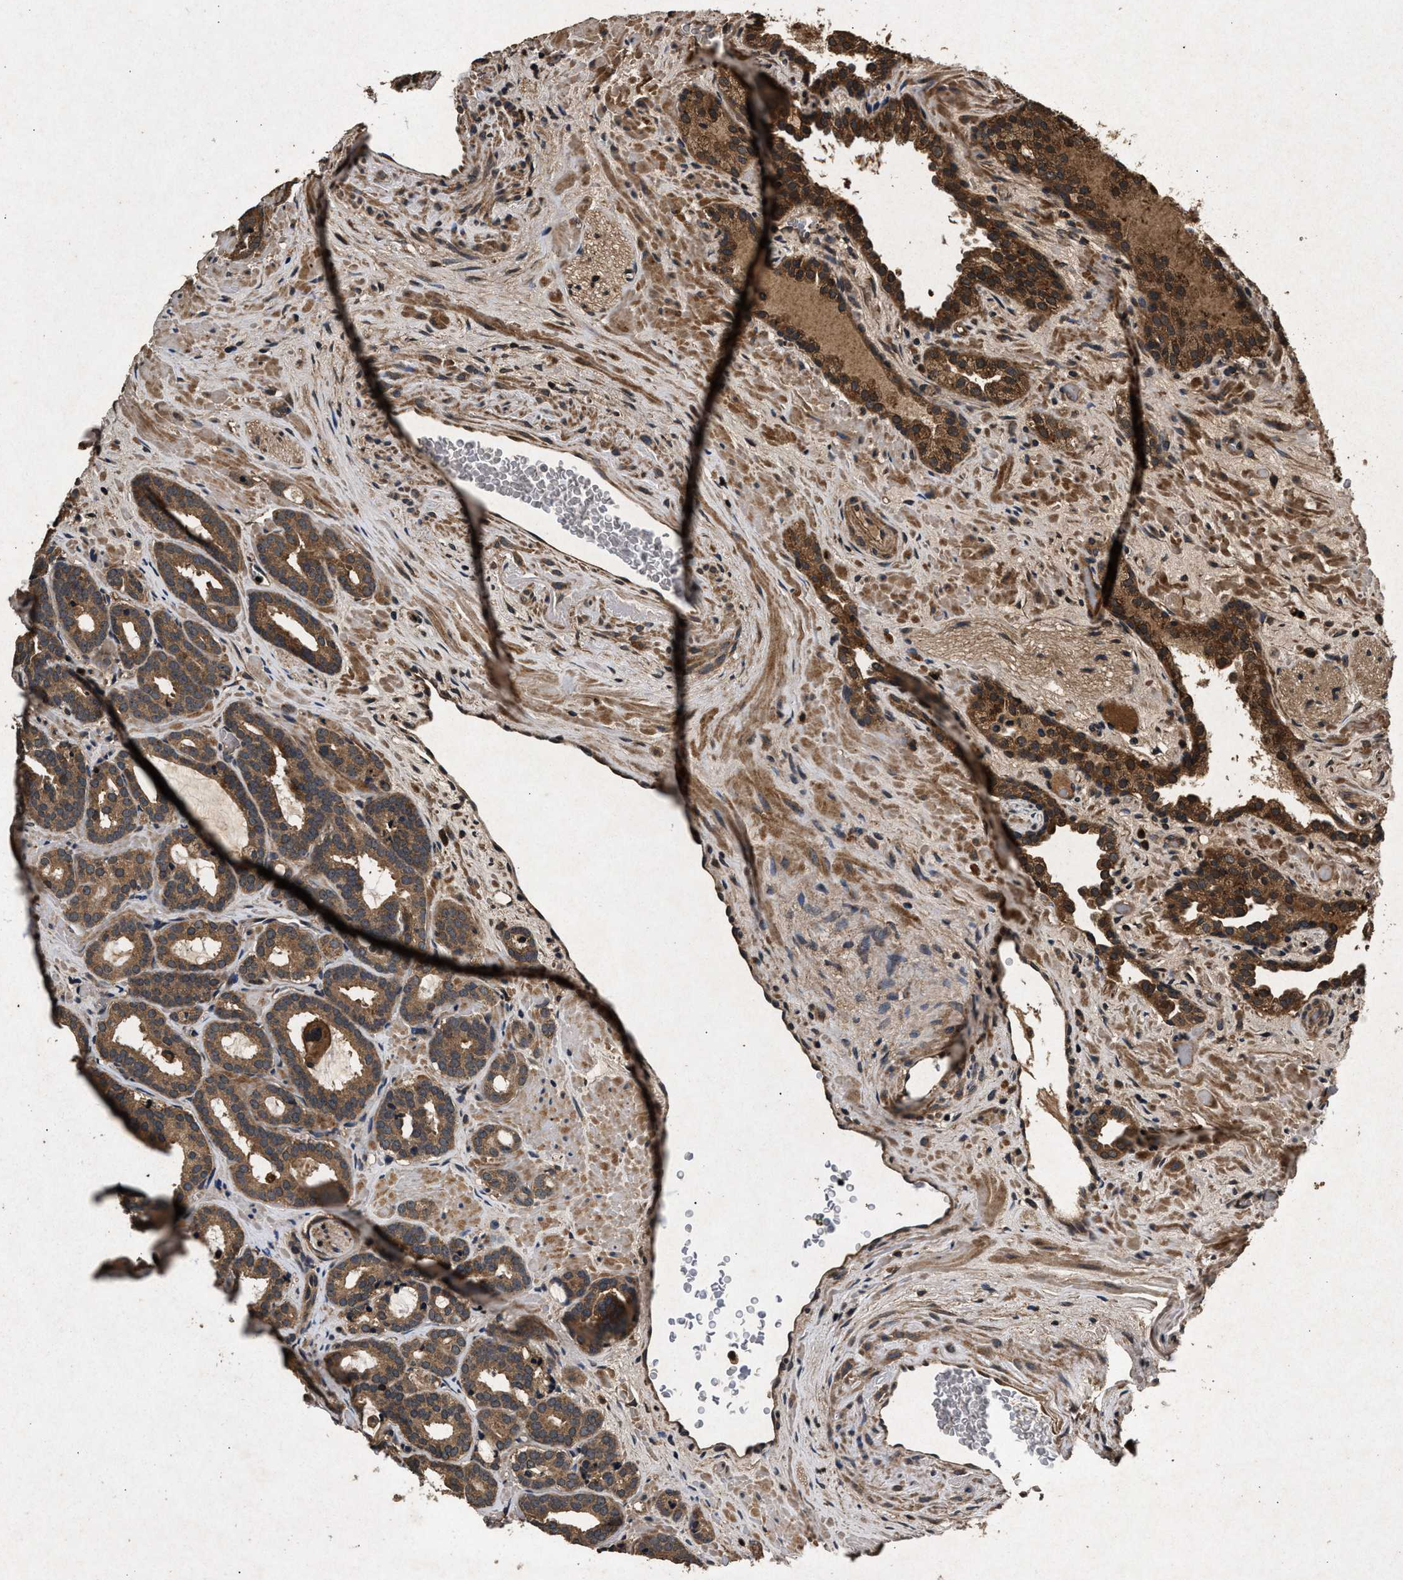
{"staining": {"intensity": "moderate", "quantity": ">75%", "location": "cytoplasmic/membranous"}, "tissue": "prostate cancer", "cell_type": "Tumor cells", "image_type": "cancer", "snomed": [{"axis": "morphology", "description": "Adenocarcinoma, Low grade"}, {"axis": "topography", "description": "Prostate"}], "caption": "This is an image of immunohistochemistry staining of prostate cancer, which shows moderate positivity in the cytoplasmic/membranous of tumor cells.", "gene": "PPP1CC", "patient": {"sex": "male", "age": 63}}